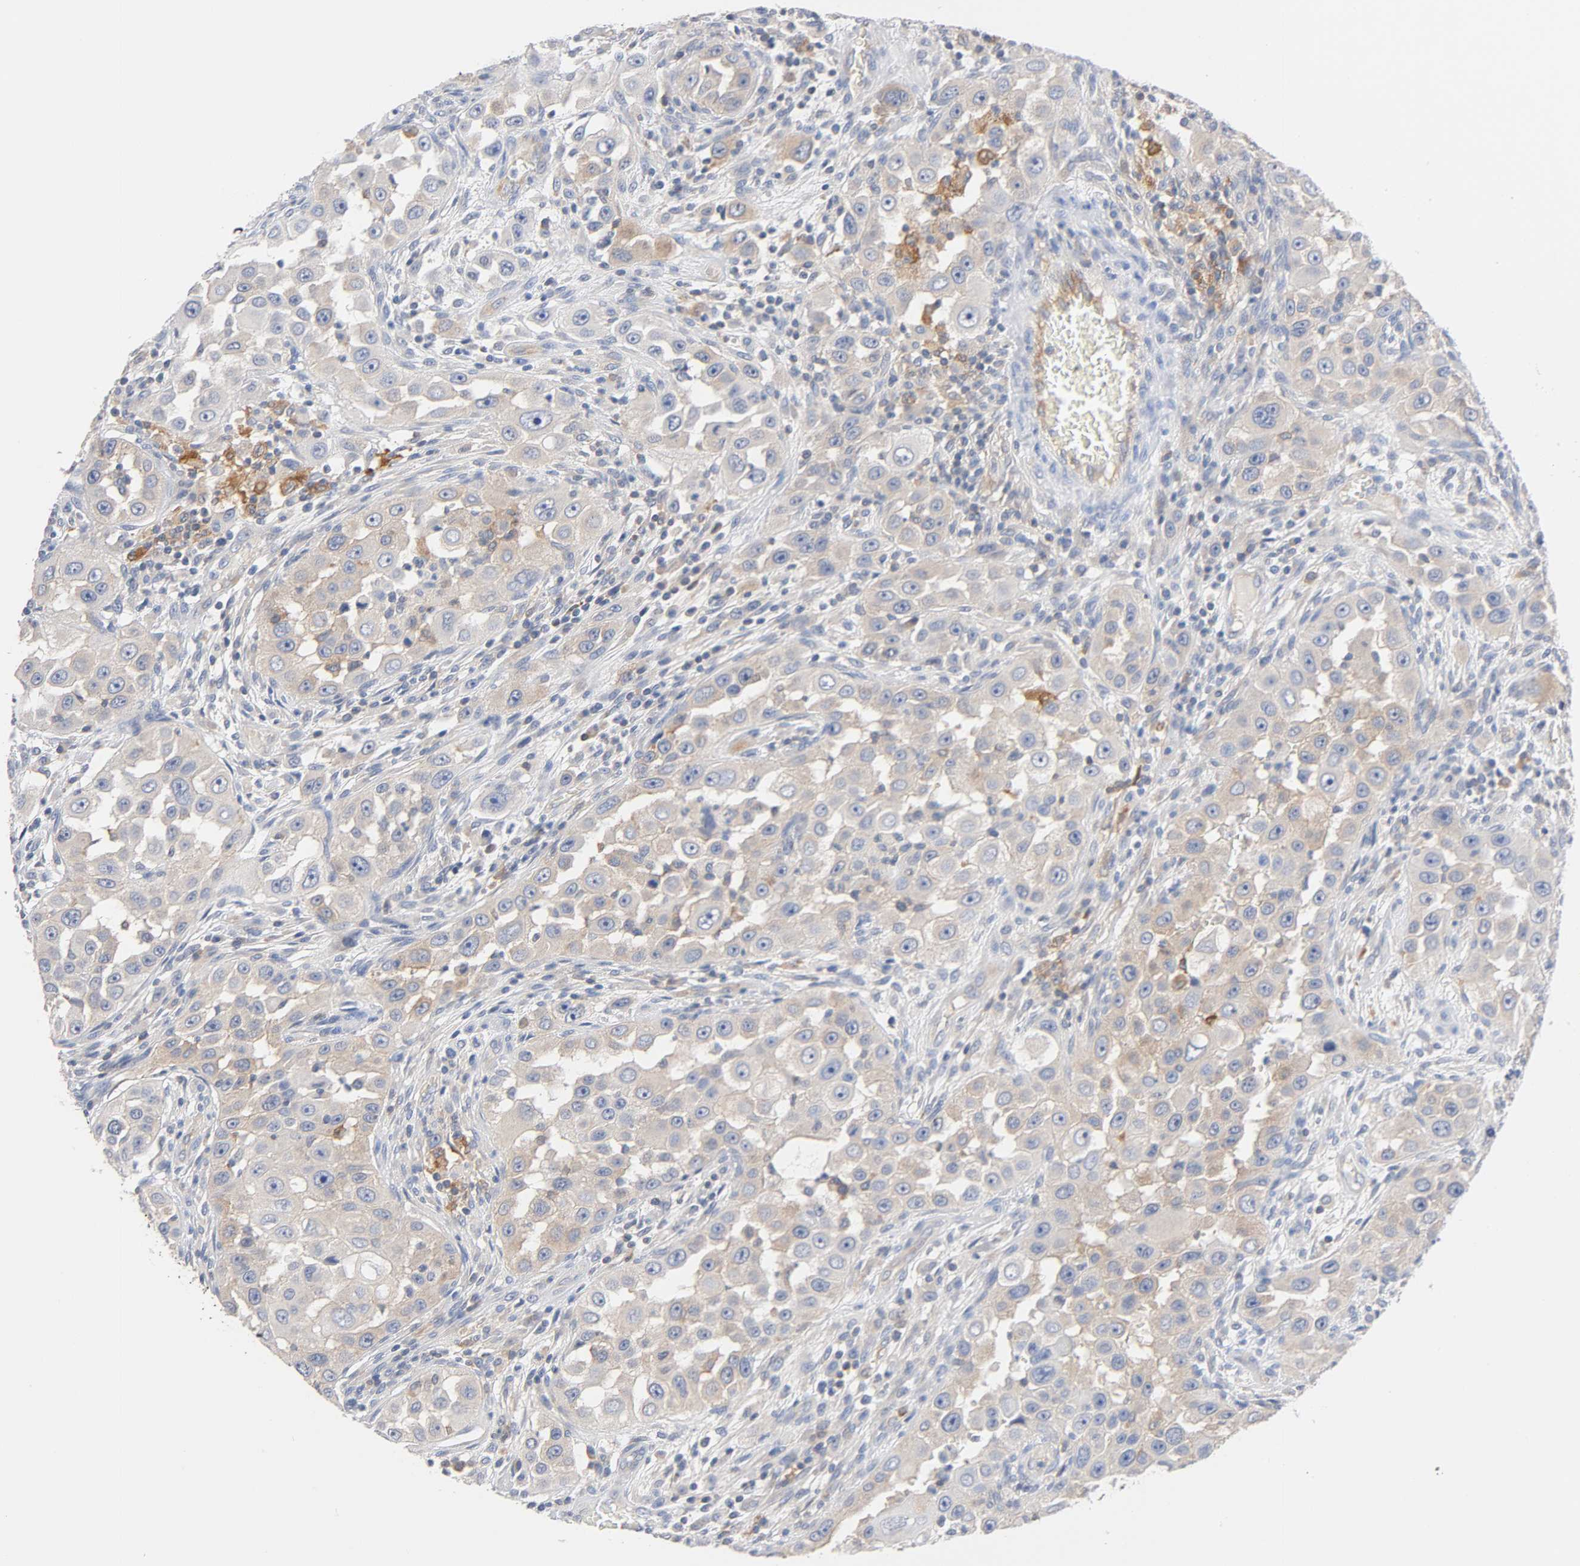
{"staining": {"intensity": "weak", "quantity": ">75%", "location": "cytoplasmic/membranous"}, "tissue": "head and neck cancer", "cell_type": "Tumor cells", "image_type": "cancer", "snomed": [{"axis": "morphology", "description": "Carcinoma, NOS"}, {"axis": "topography", "description": "Head-Neck"}], "caption": "Immunohistochemical staining of human head and neck cancer (carcinoma) demonstrates low levels of weak cytoplasmic/membranous protein staining in about >75% of tumor cells.", "gene": "MALT1", "patient": {"sex": "male", "age": 87}}